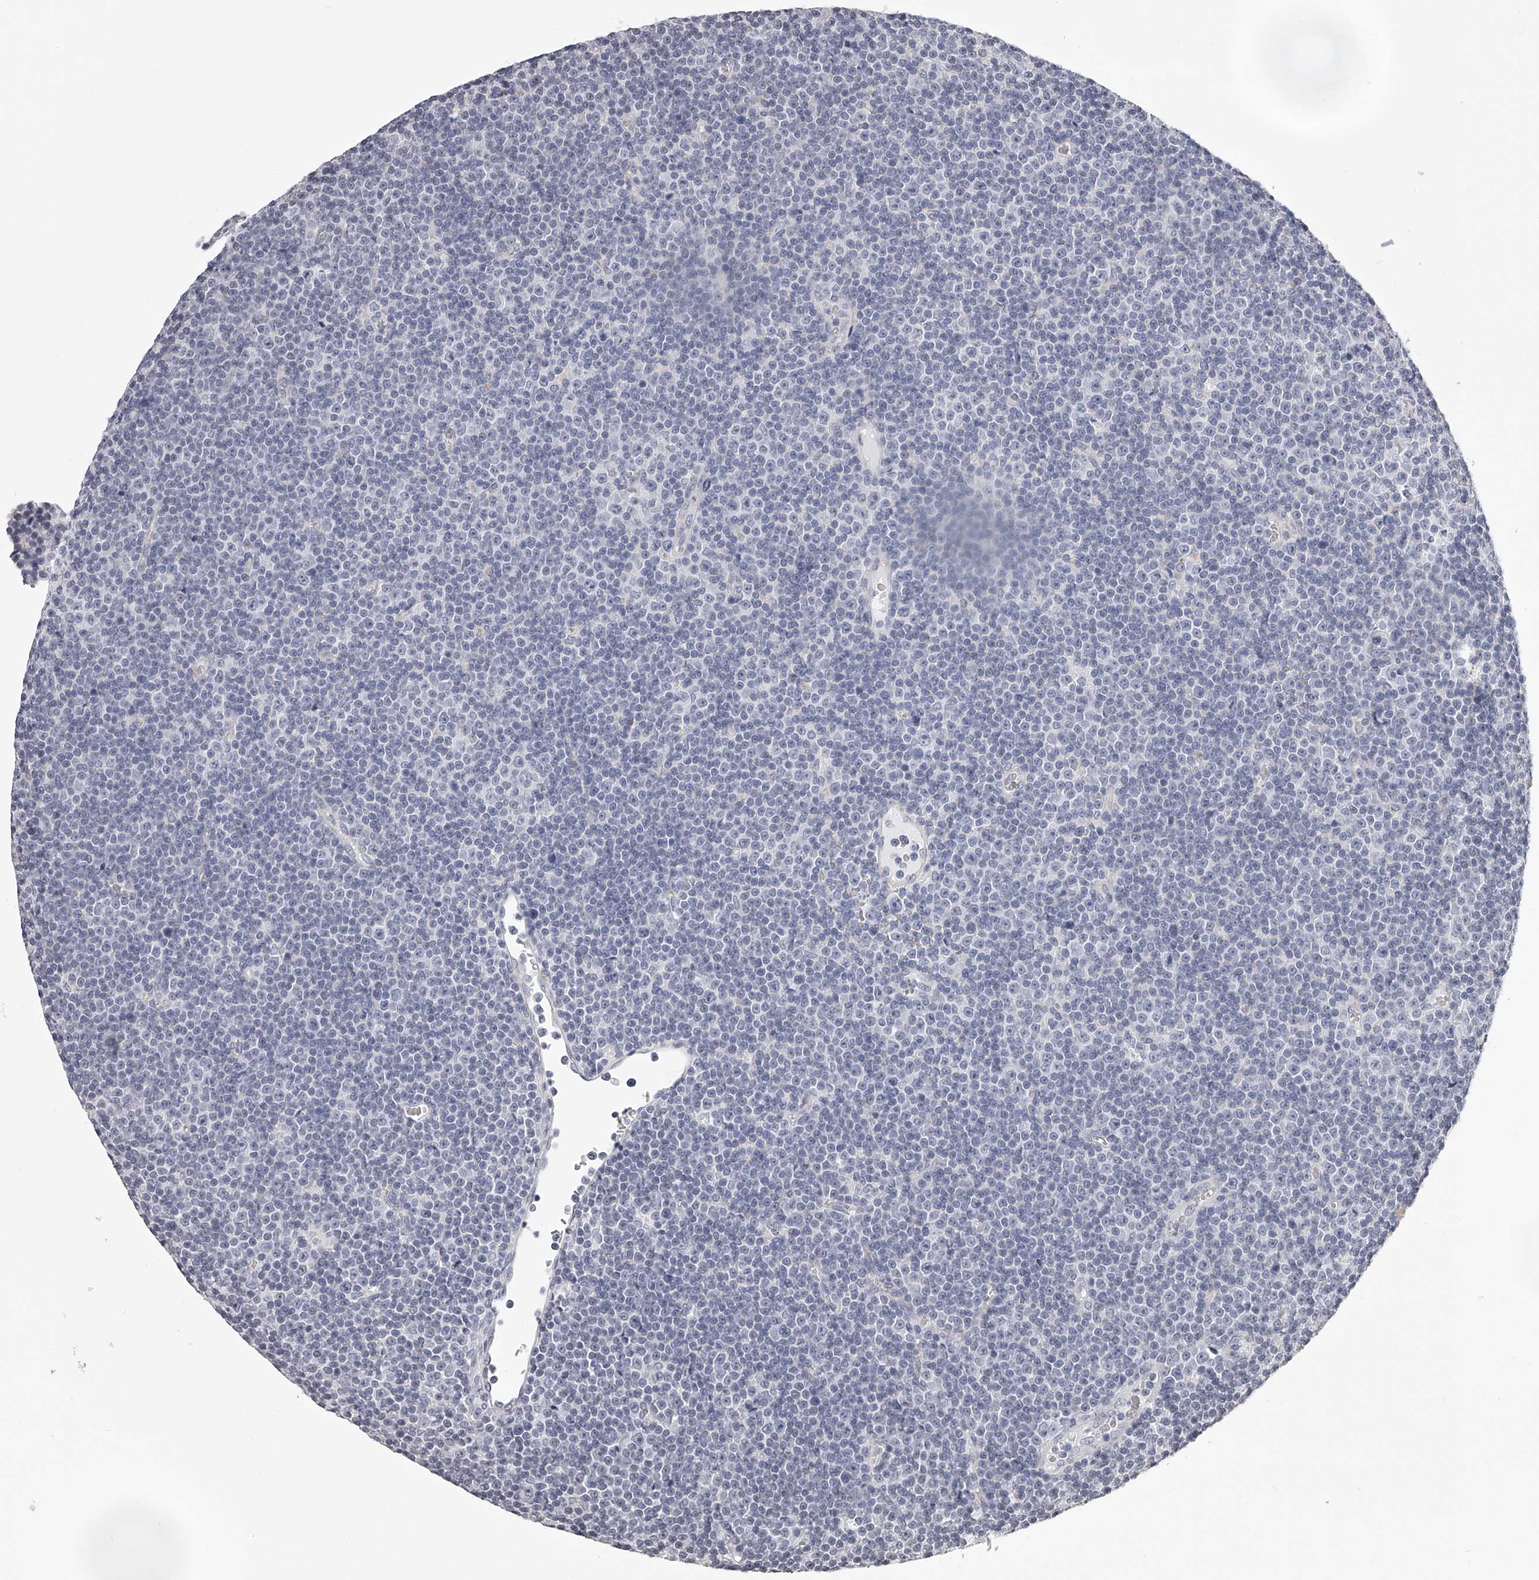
{"staining": {"intensity": "negative", "quantity": "none", "location": "none"}, "tissue": "lymphoma", "cell_type": "Tumor cells", "image_type": "cancer", "snomed": [{"axis": "morphology", "description": "Malignant lymphoma, non-Hodgkin's type, Low grade"}, {"axis": "topography", "description": "Lymph node"}], "caption": "This is an IHC image of human malignant lymphoma, non-Hodgkin's type (low-grade). There is no positivity in tumor cells.", "gene": "DMRT1", "patient": {"sex": "female", "age": 67}}